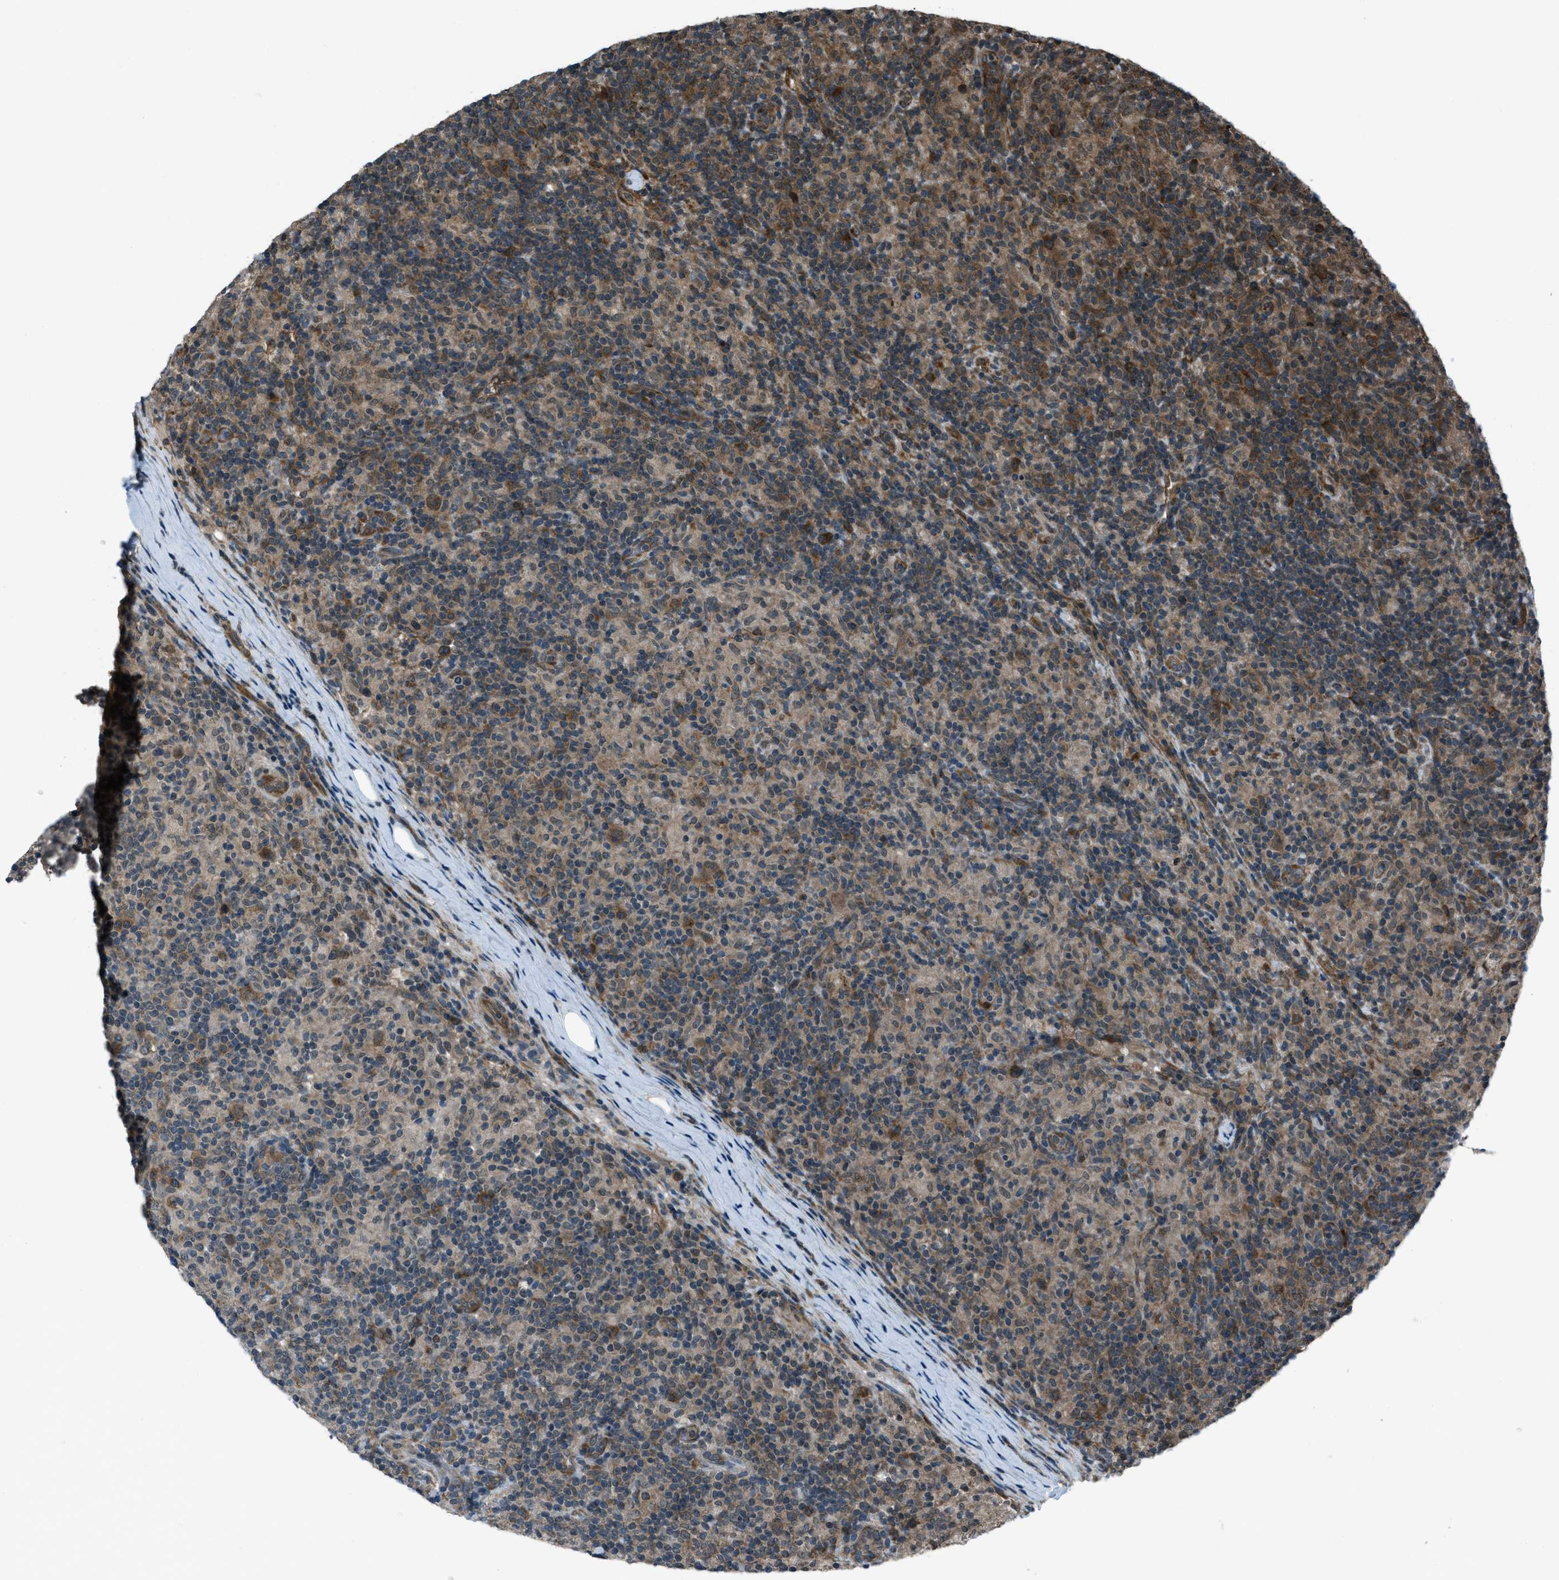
{"staining": {"intensity": "moderate", "quantity": "25%-75%", "location": "cytoplasmic/membranous"}, "tissue": "lymphoma", "cell_type": "Tumor cells", "image_type": "cancer", "snomed": [{"axis": "morphology", "description": "Hodgkin's disease, NOS"}, {"axis": "topography", "description": "Lymph node"}], "caption": "An IHC histopathology image of tumor tissue is shown. Protein staining in brown labels moderate cytoplasmic/membranous positivity in Hodgkin's disease within tumor cells.", "gene": "ASAP2", "patient": {"sex": "male", "age": 70}}